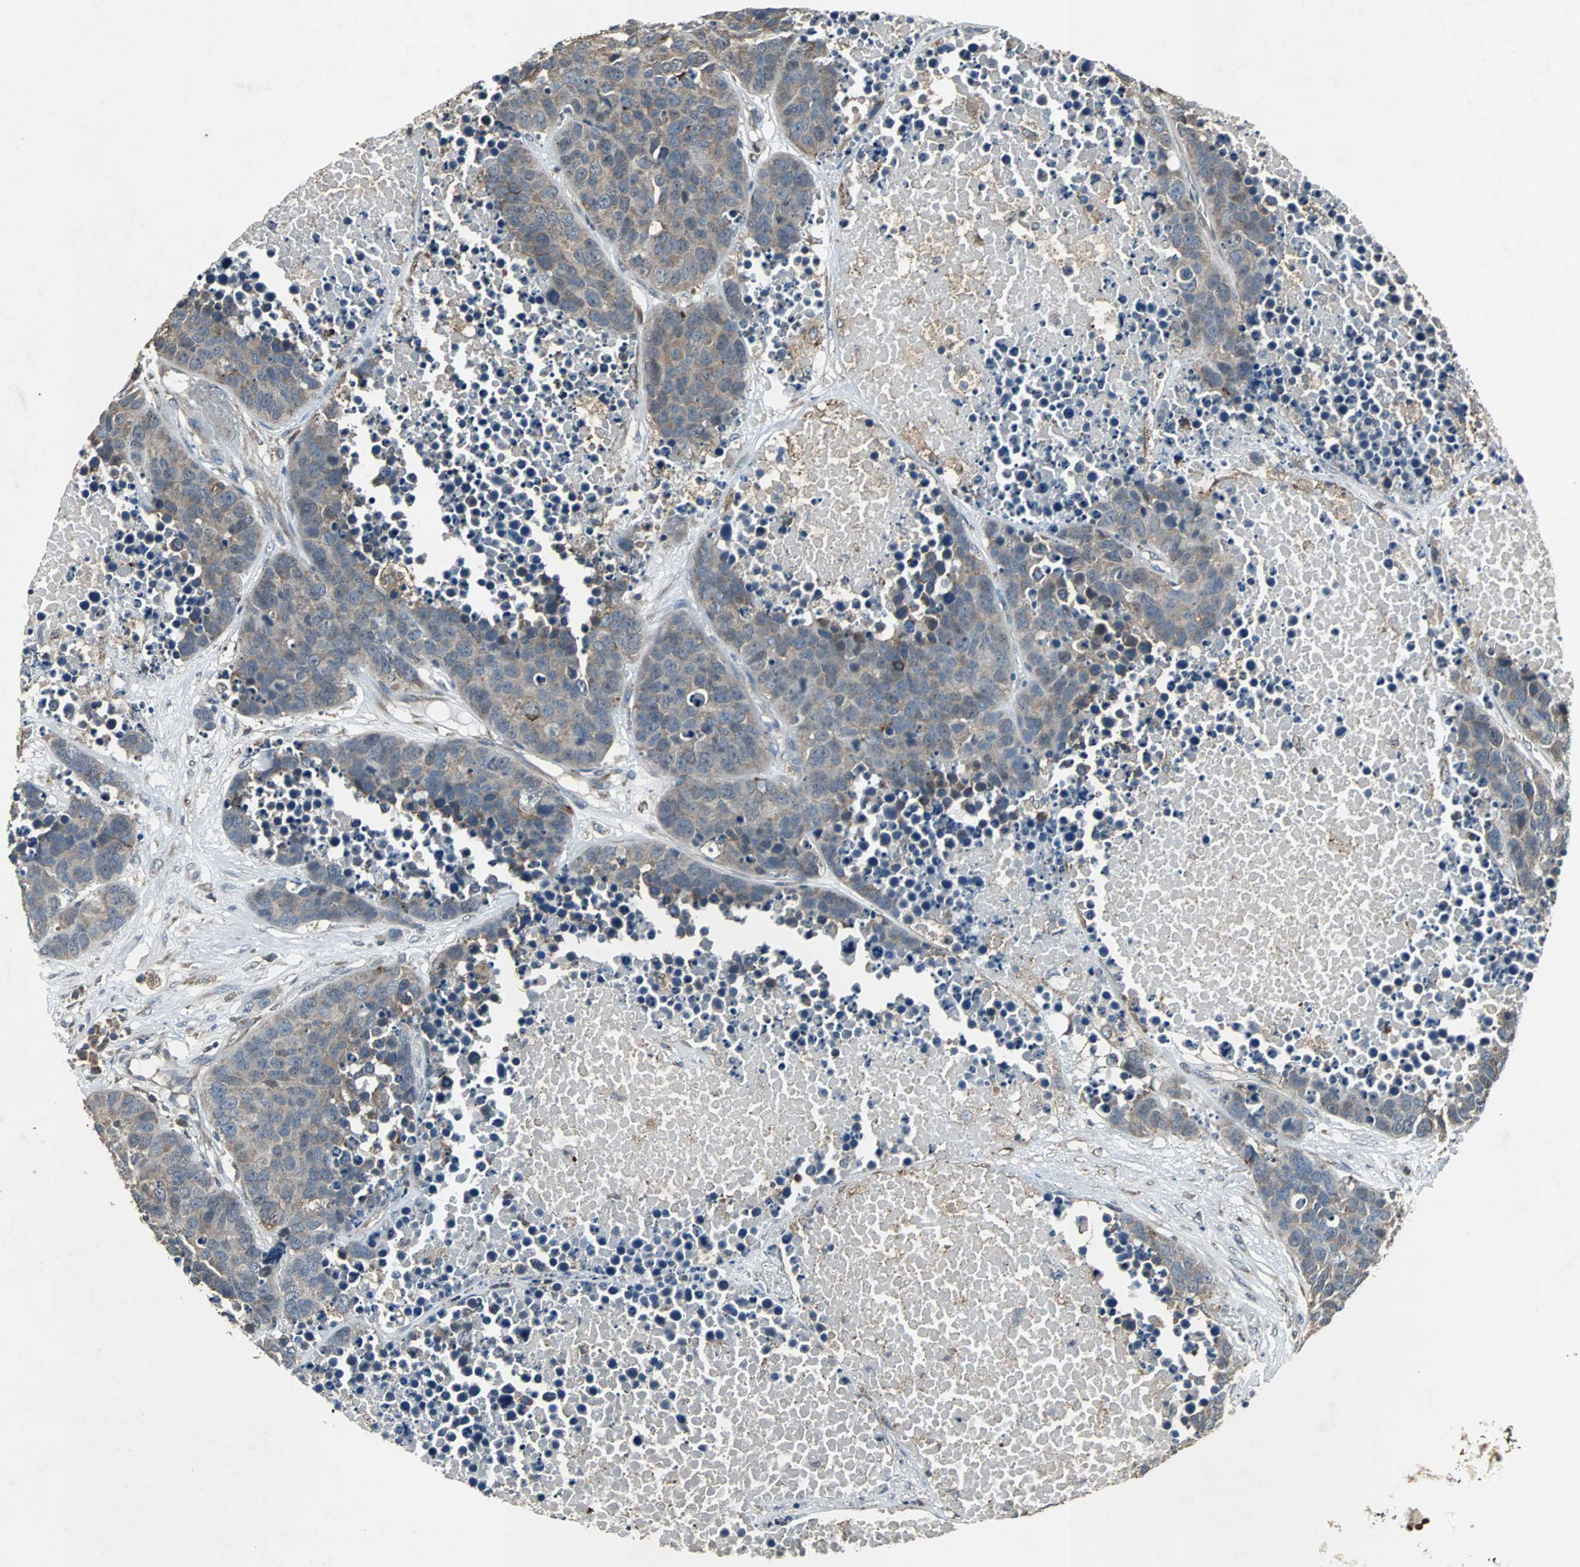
{"staining": {"intensity": "weak", "quantity": "<25%", "location": "cytoplasmic/membranous"}, "tissue": "carcinoid", "cell_type": "Tumor cells", "image_type": "cancer", "snomed": [{"axis": "morphology", "description": "Carcinoid, malignant, NOS"}, {"axis": "topography", "description": "Lung"}], "caption": "Photomicrograph shows no protein positivity in tumor cells of carcinoid tissue.", "gene": "SOS1", "patient": {"sex": "male", "age": 60}}